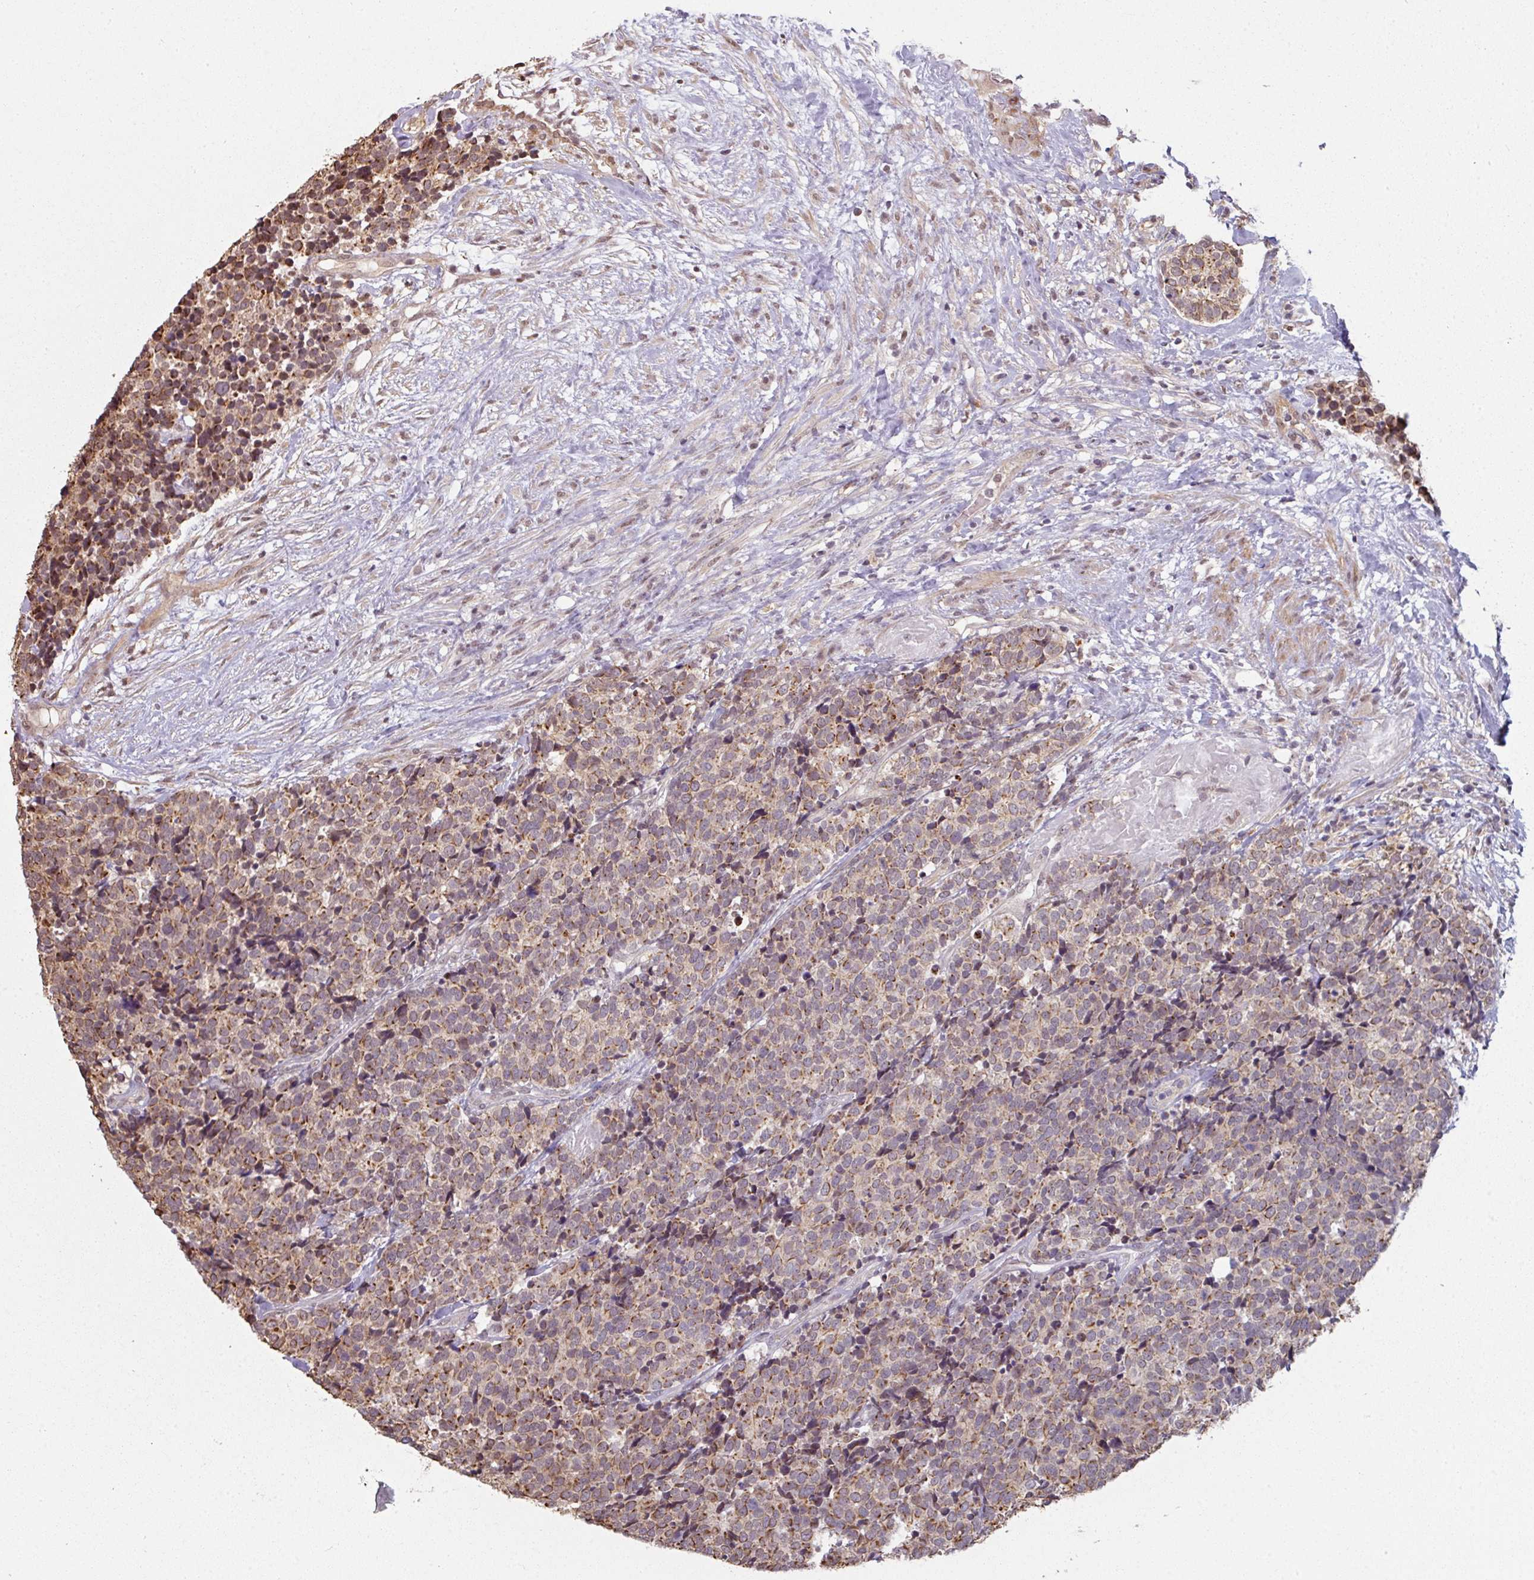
{"staining": {"intensity": "moderate", "quantity": ">75%", "location": "cytoplasmic/membranous"}, "tissue": "carcinoid", "cell_type": "Tumor cells", "image_type": "cancer", "snomed": [{"axis": "morphology", "description": "Carcinoid, malignant, NOS"}, {"axis": "topography", "description": "Skin"}], "caption": "Malignant carcinoid was stained to show a protein in brown. There is medium levels of moderate cytoplasmic/membranous positivity in about >75% of tumor cells. (brown staining indicates protein expression, while blue staining denotes nuclei).", "gene": "GTF2H3", "patient": {"sex": "female", "age": 79}}